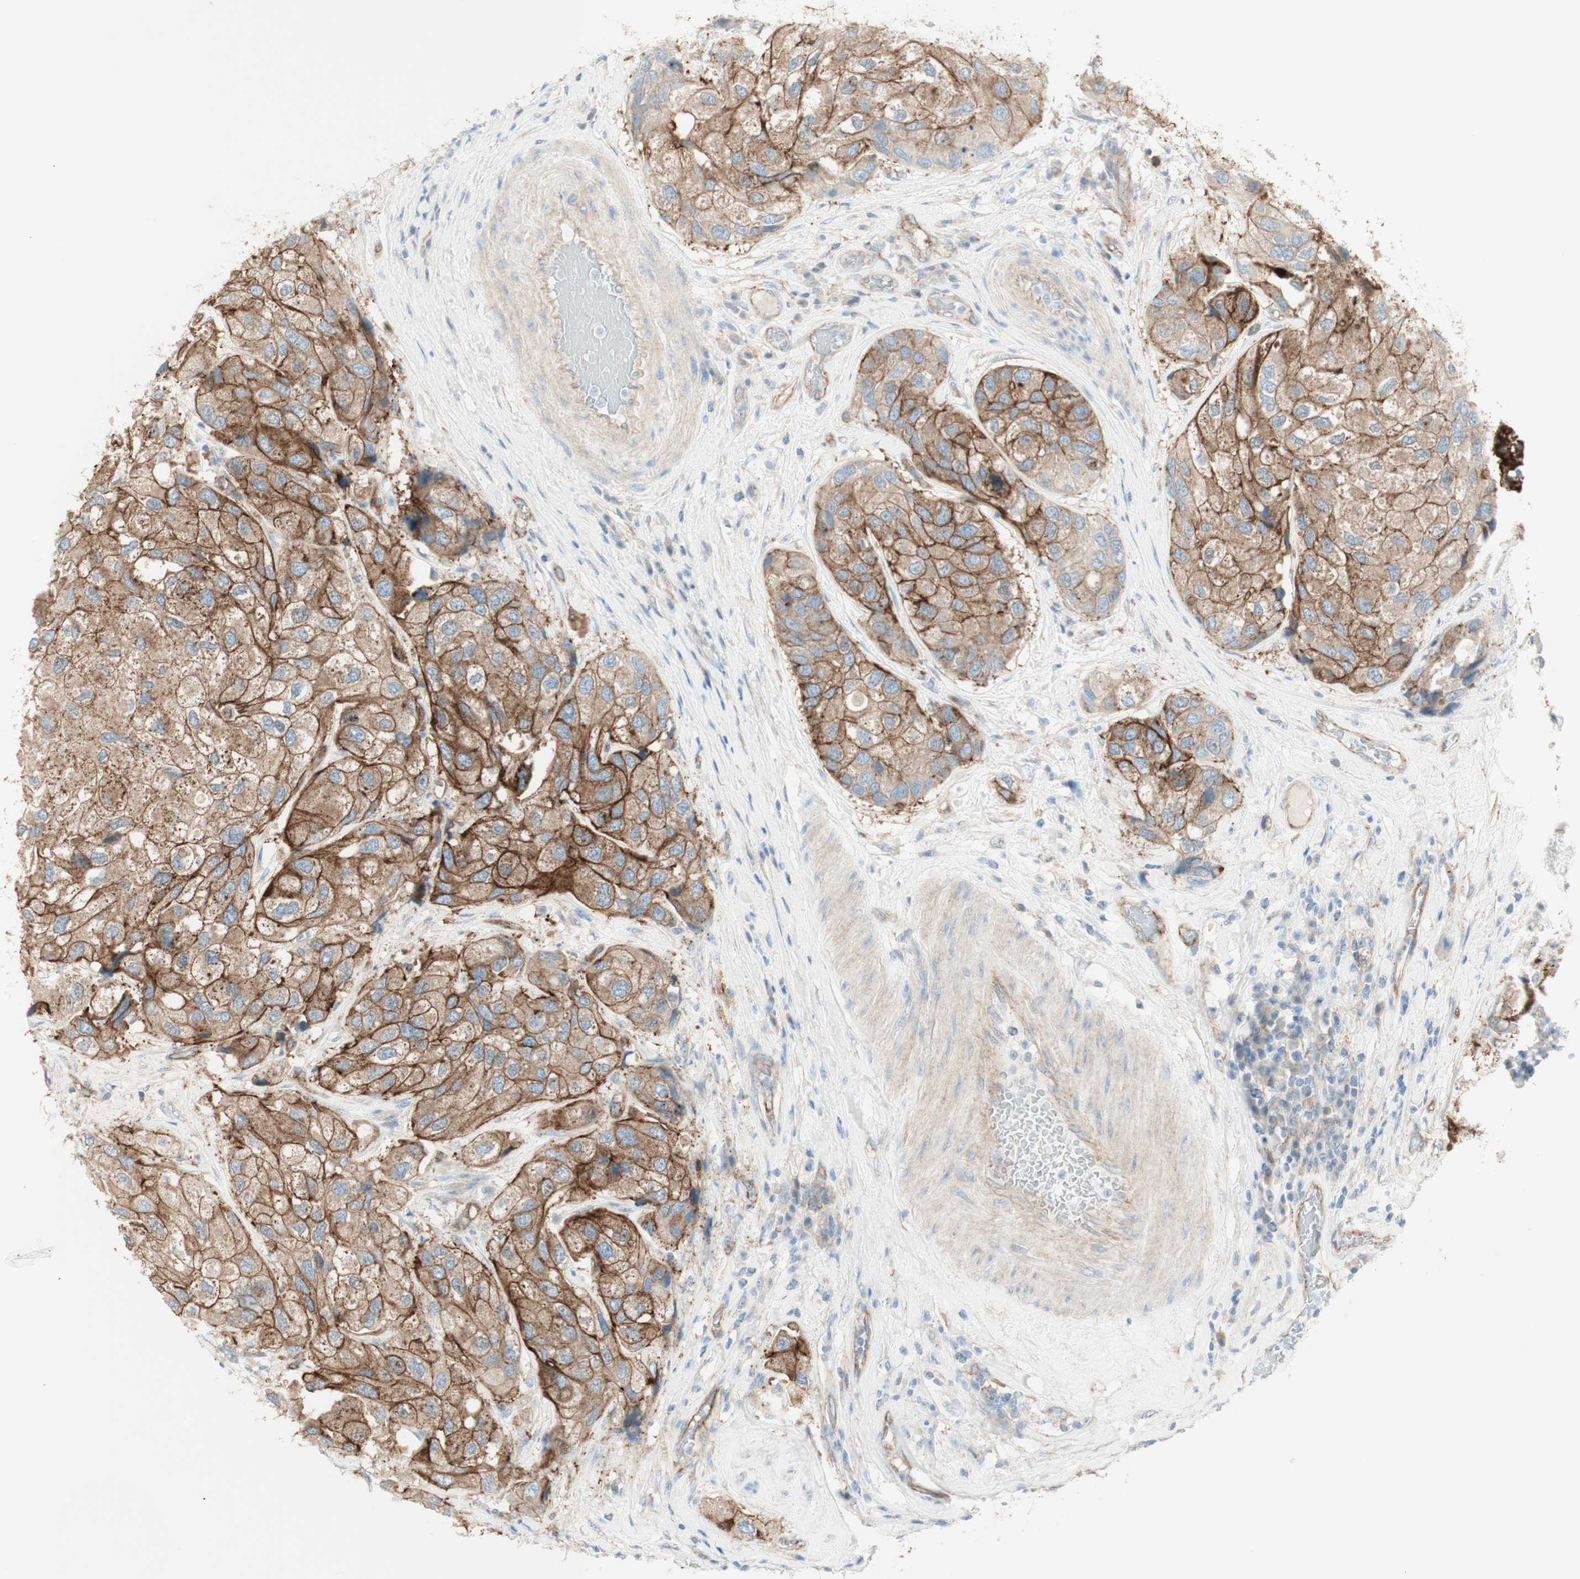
{"staining": {"intensity": "moderate", "quantity": "25%-75%", "location": "cytoplasmic/membranous"}, "tissue": "urothelial cancer", "cell_type": "Tumor cells", "image_type": "cancer", "snomed": [{"axis": "morphology", "description": "Urothelial carcinoma, High grade"}, {"axis": "topography", "description": "Urinary bladder"}], "caption": "Immunohistochemistry (IHC) staining of urothelial cancer, which demonstrates medium levels of moderate cytoplasmic/membranous positivity in about 25%-75% of tumor cells indicating moderate cytoplasmic/membranous protein expression. The staining was performed using DAB (3,3'-diaminobenzidine) (brown) for protein detection and nuclei were counterstained in hematoxylin (blue).", "gene": "MYO6", "patient": {"sex": "female", "age": 64}}